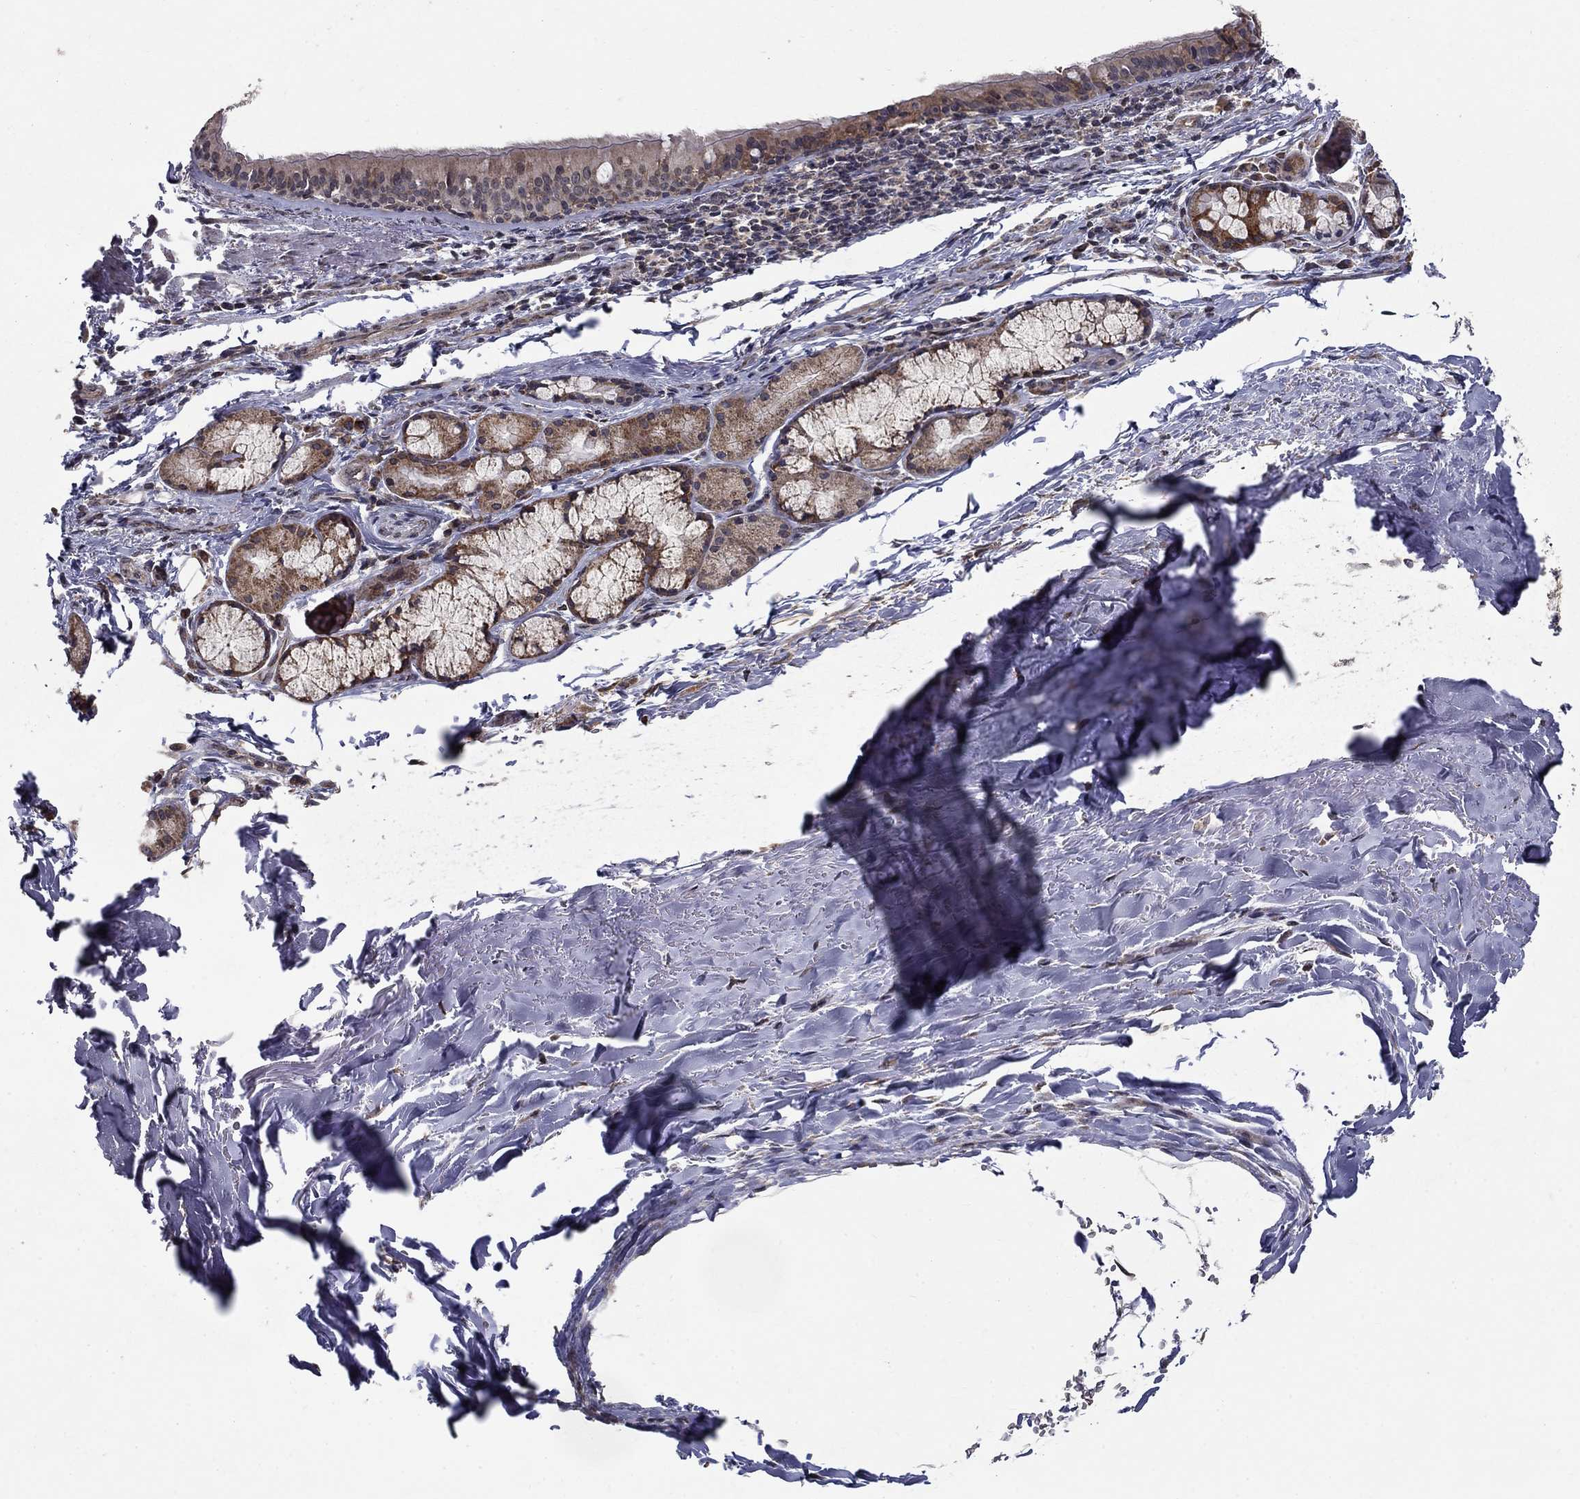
{"staining": {"intensity": "weak", "quantity": "25%-75%", "location": "cytoplasmic/membranous"}, "tissue": "bronchus", "cell_type": "Respiratory epithelial cells", "image_type": "normal", "snomed": [{"axis": "morphology", "description": "Normal tissue, NOS"}, {"axis": "morphology", "description": "Squamous cell carcinoma, NOS"}, {"axis": "topography", "description": "Bronchus"}, {"axis": "topography", "description": "Lung"}], "caption": "Approximately 25%-75% of respiratory epithelial cells in benign human bronchus show weak cytoplasmic/membranous protein positivity as visualized by brown immunohistochemical staining.", "gene": "SLC2A13", "patient": {"sex": "male", "age": 69}}